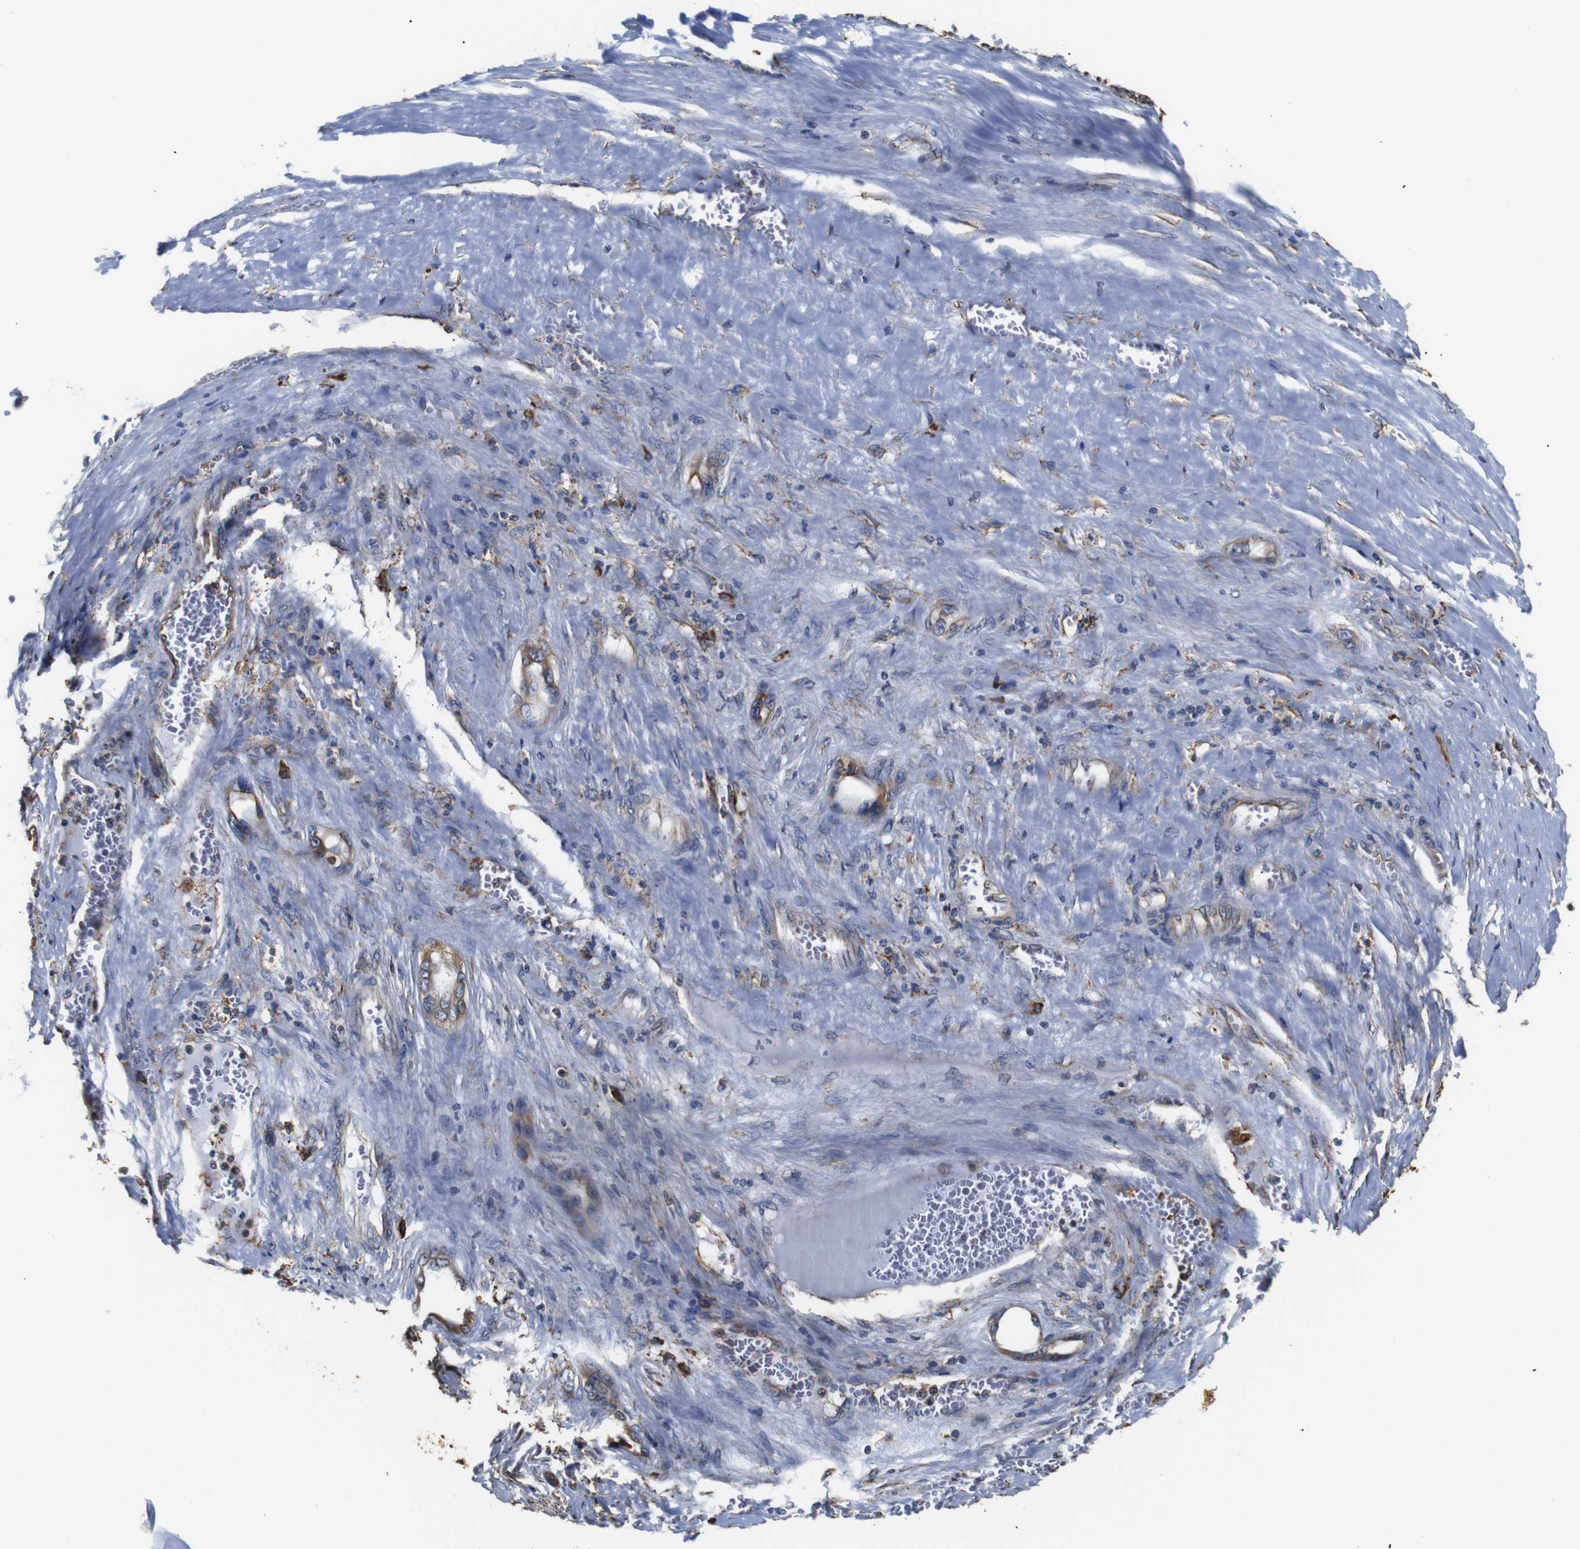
{"staining": {"intensity": "moderate", "quantity": ">75%", "location": "cytoplasmic/membranous"}, "tissue": "liver cancer", "cell_type": "Tumor cells", "image_type": "cancer", "snomed": [{"axis": "morphology", "description": "Carcinoma, Hepatocellular, NOS"}, {"axis": "topography", "description": "Liver"}], "caption": "Human liver cancer stained with a protein marker reveals moderate staining in tumor cells.", "gene": "HHIP", "patient": {"sex": "female", "age": 73}}